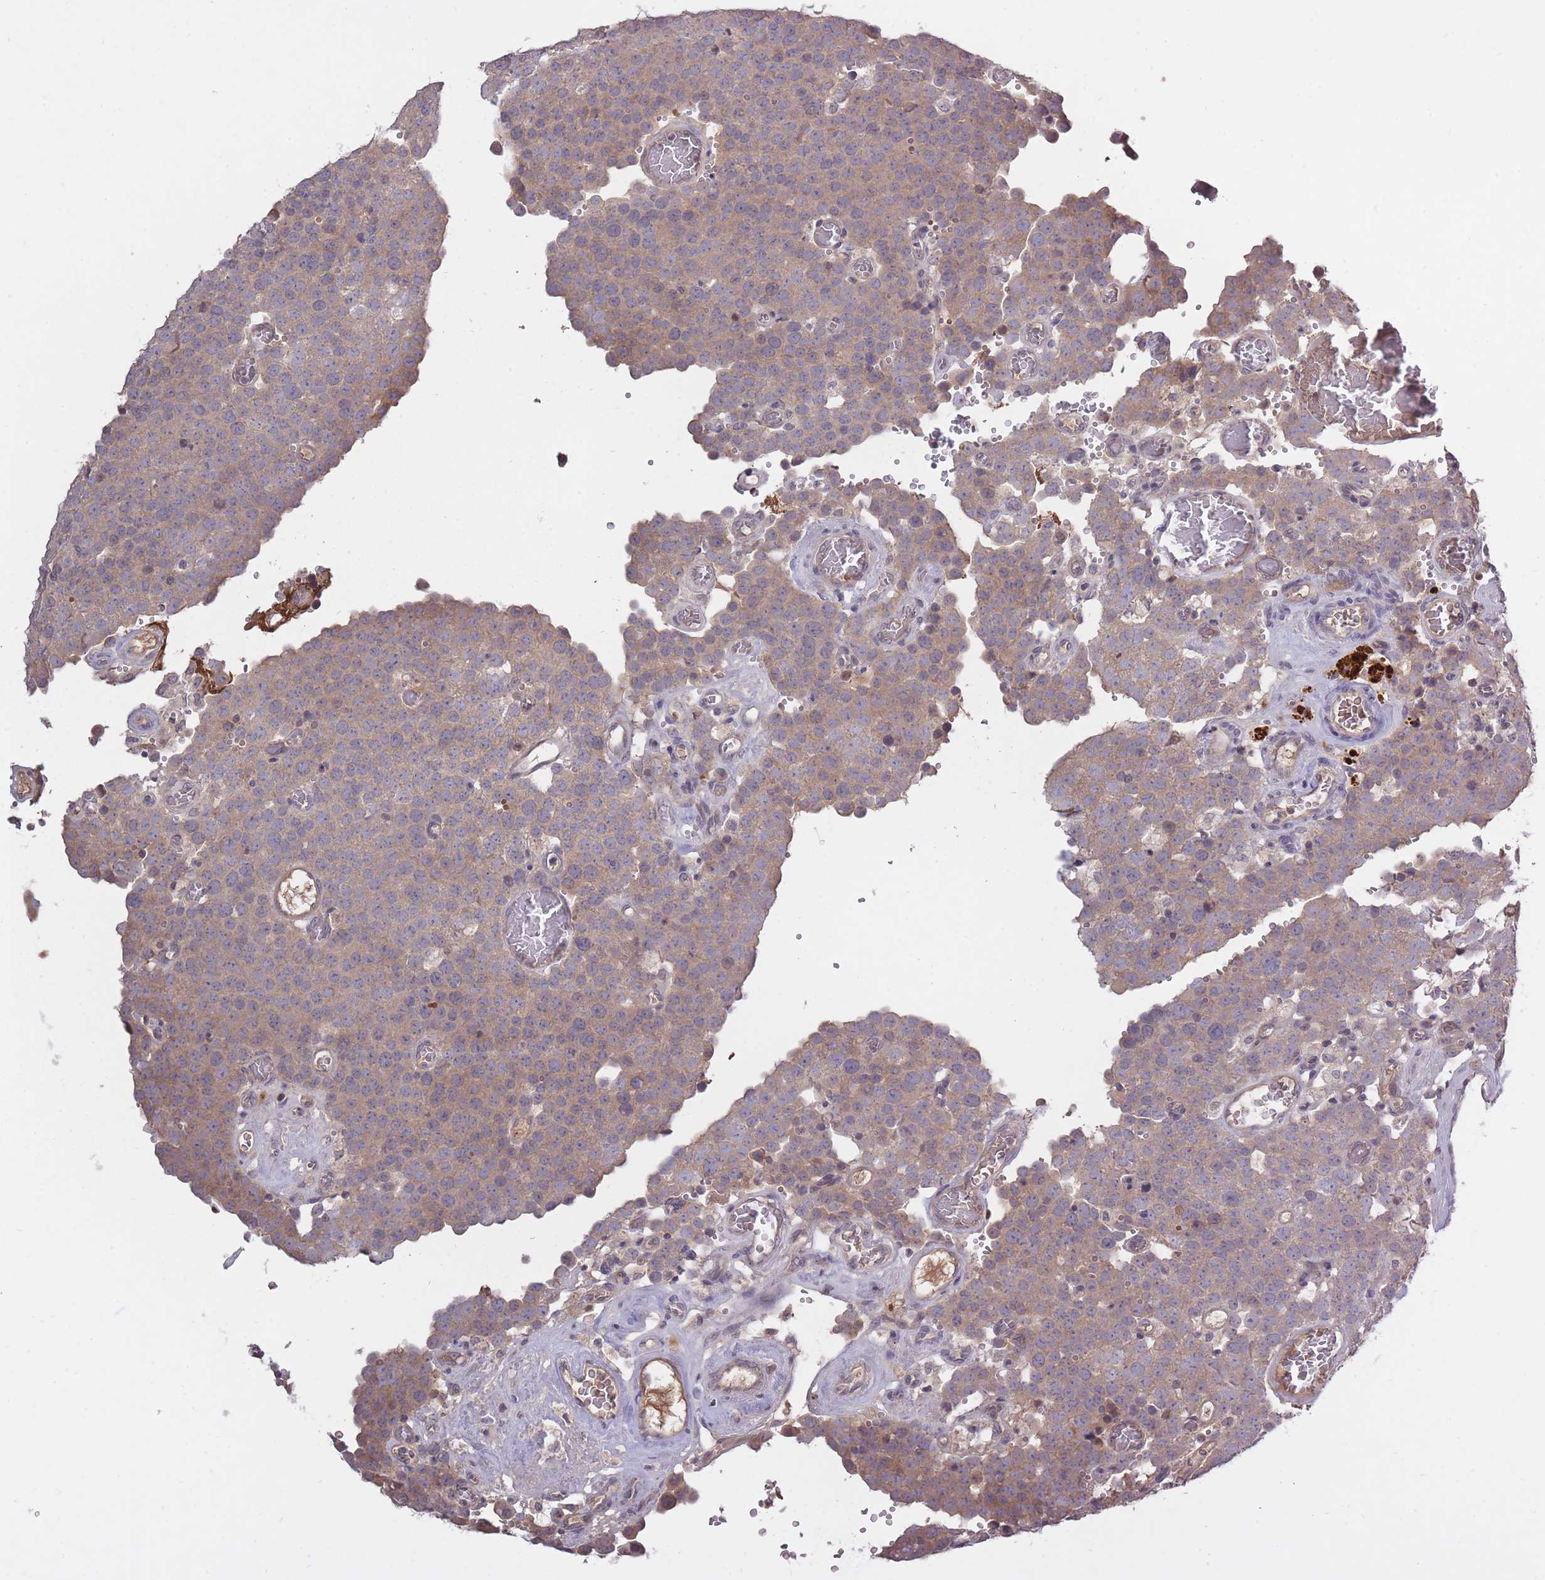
{"staining": {"intensity": "weak", "quantity": ">75%", "location": "cytoplasmic/membranous"}, "tissue": "testis cancer", "cell_type": "Tumor cells", "image_type": "cancer", "snomed": [{"axis": "morphology", "description": "Normal tissue, NOS"}, {"axis": "morphology", "description": "Seminoma, NOS"}, {"axis": "topography", "description": "Testis"}], "caption": "Immunohistochemistry micrograph of neoplastic tissue: seminoma (testis) stained using immunohistochemistry (IHC) displays low levels of weak protein expression localized specifically in the cytoplasmic/membranous of tumor cells, appearing as a cytoplasmic/membranous brown color.", "gene": "ADCYAP1R1", "patient": {"sex": "male", "age": 71}}